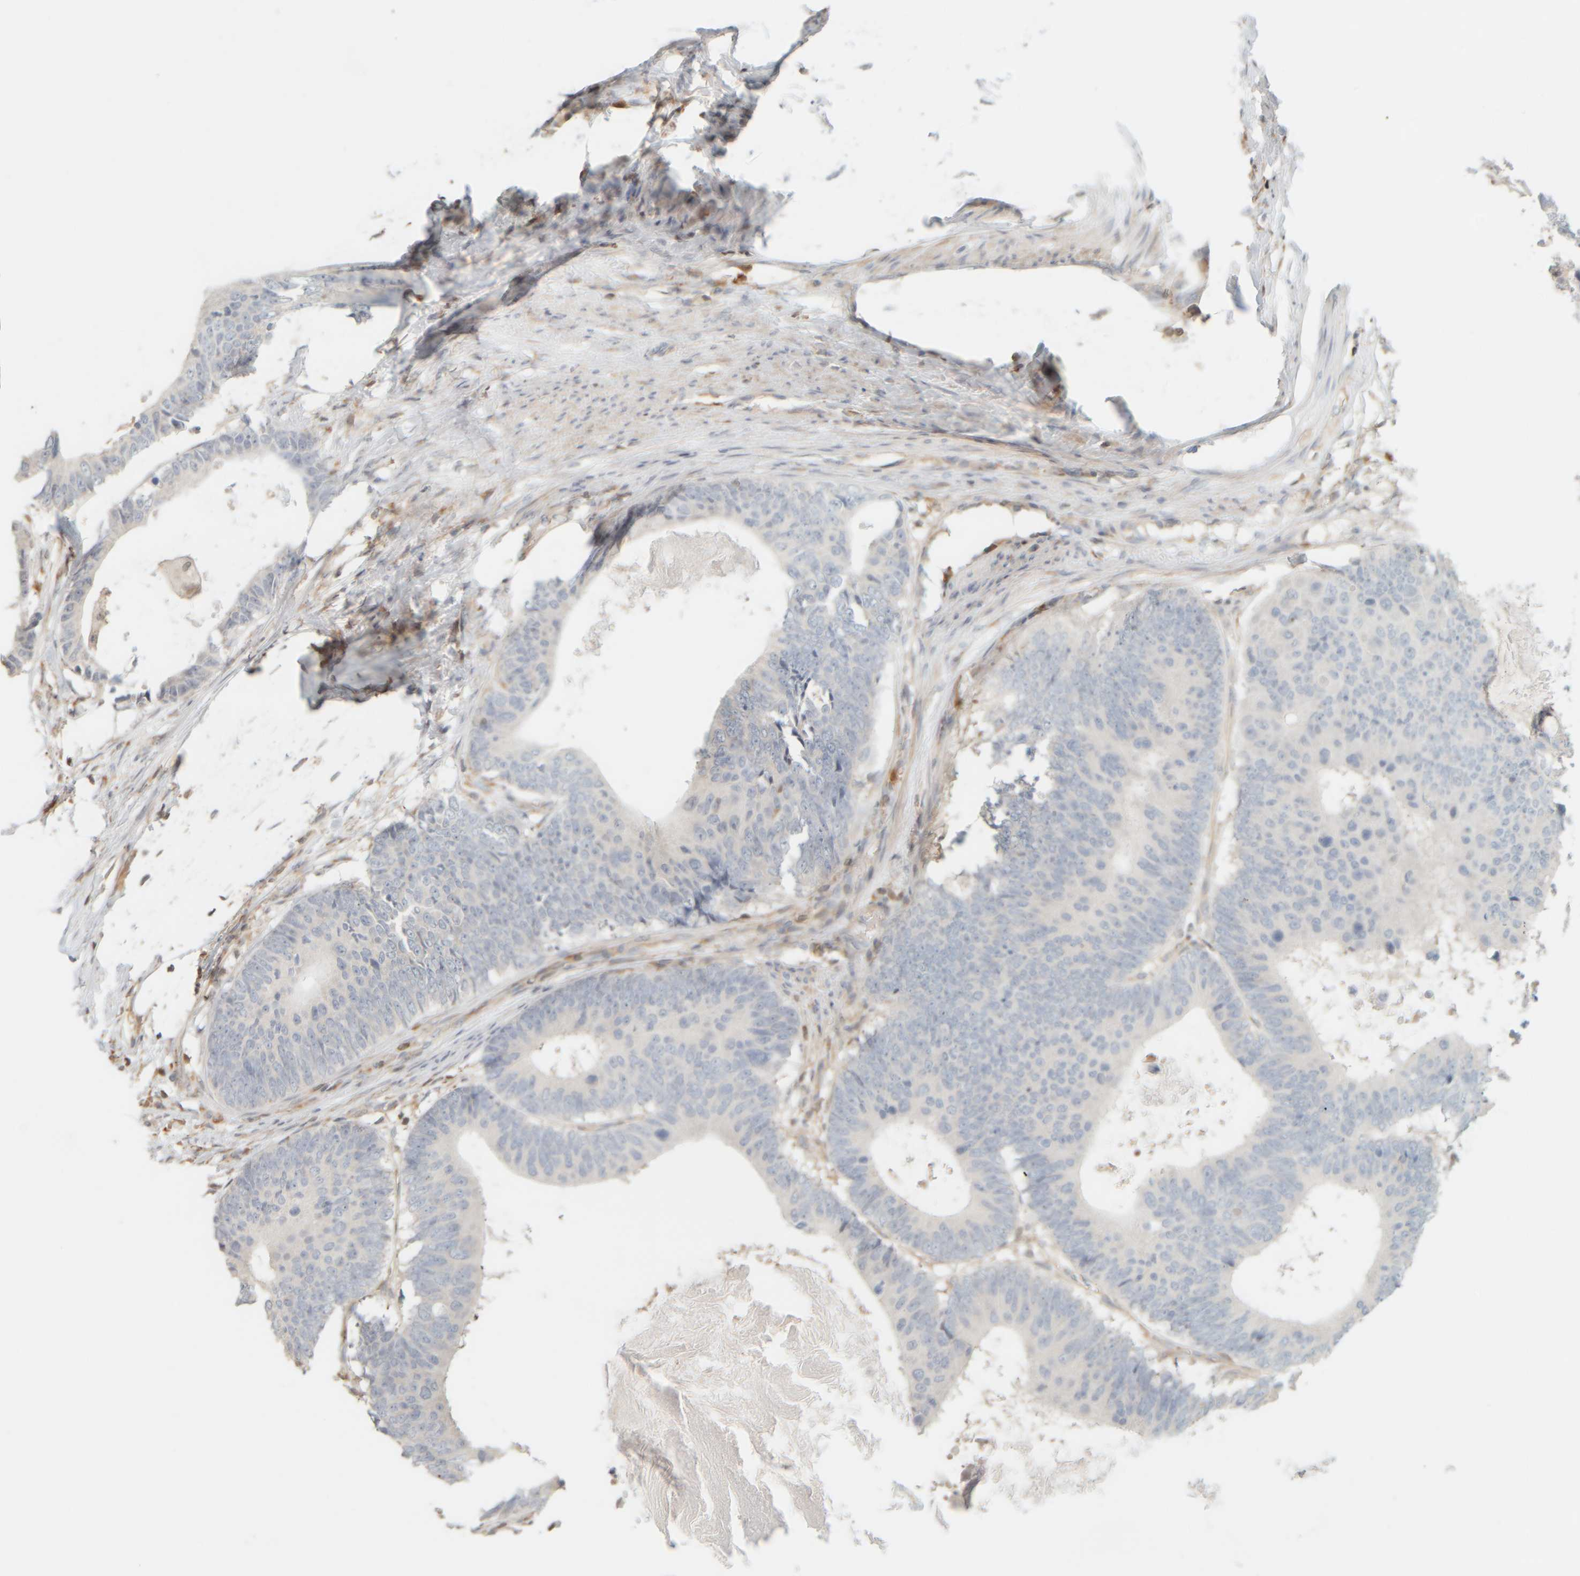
{"staining": {"intensity": "negative", "quantity": "none", "location": "none"}, "tissue": "colorectal cancer", "cell_type": "Tumor cells", "image_type": "cancer", "snomed": [{"axis": "morphology", "description": "Adenocarcinoma, NOS"}, {"axis": "topography", "description": "Colon"}], "caption": "Photomicrograph shows no significant protein positivity in tumor cells of colorectal cancer.", "gene": "PTGES3L-AARSD1", "patient": {"sex": "male", "age": 56}}